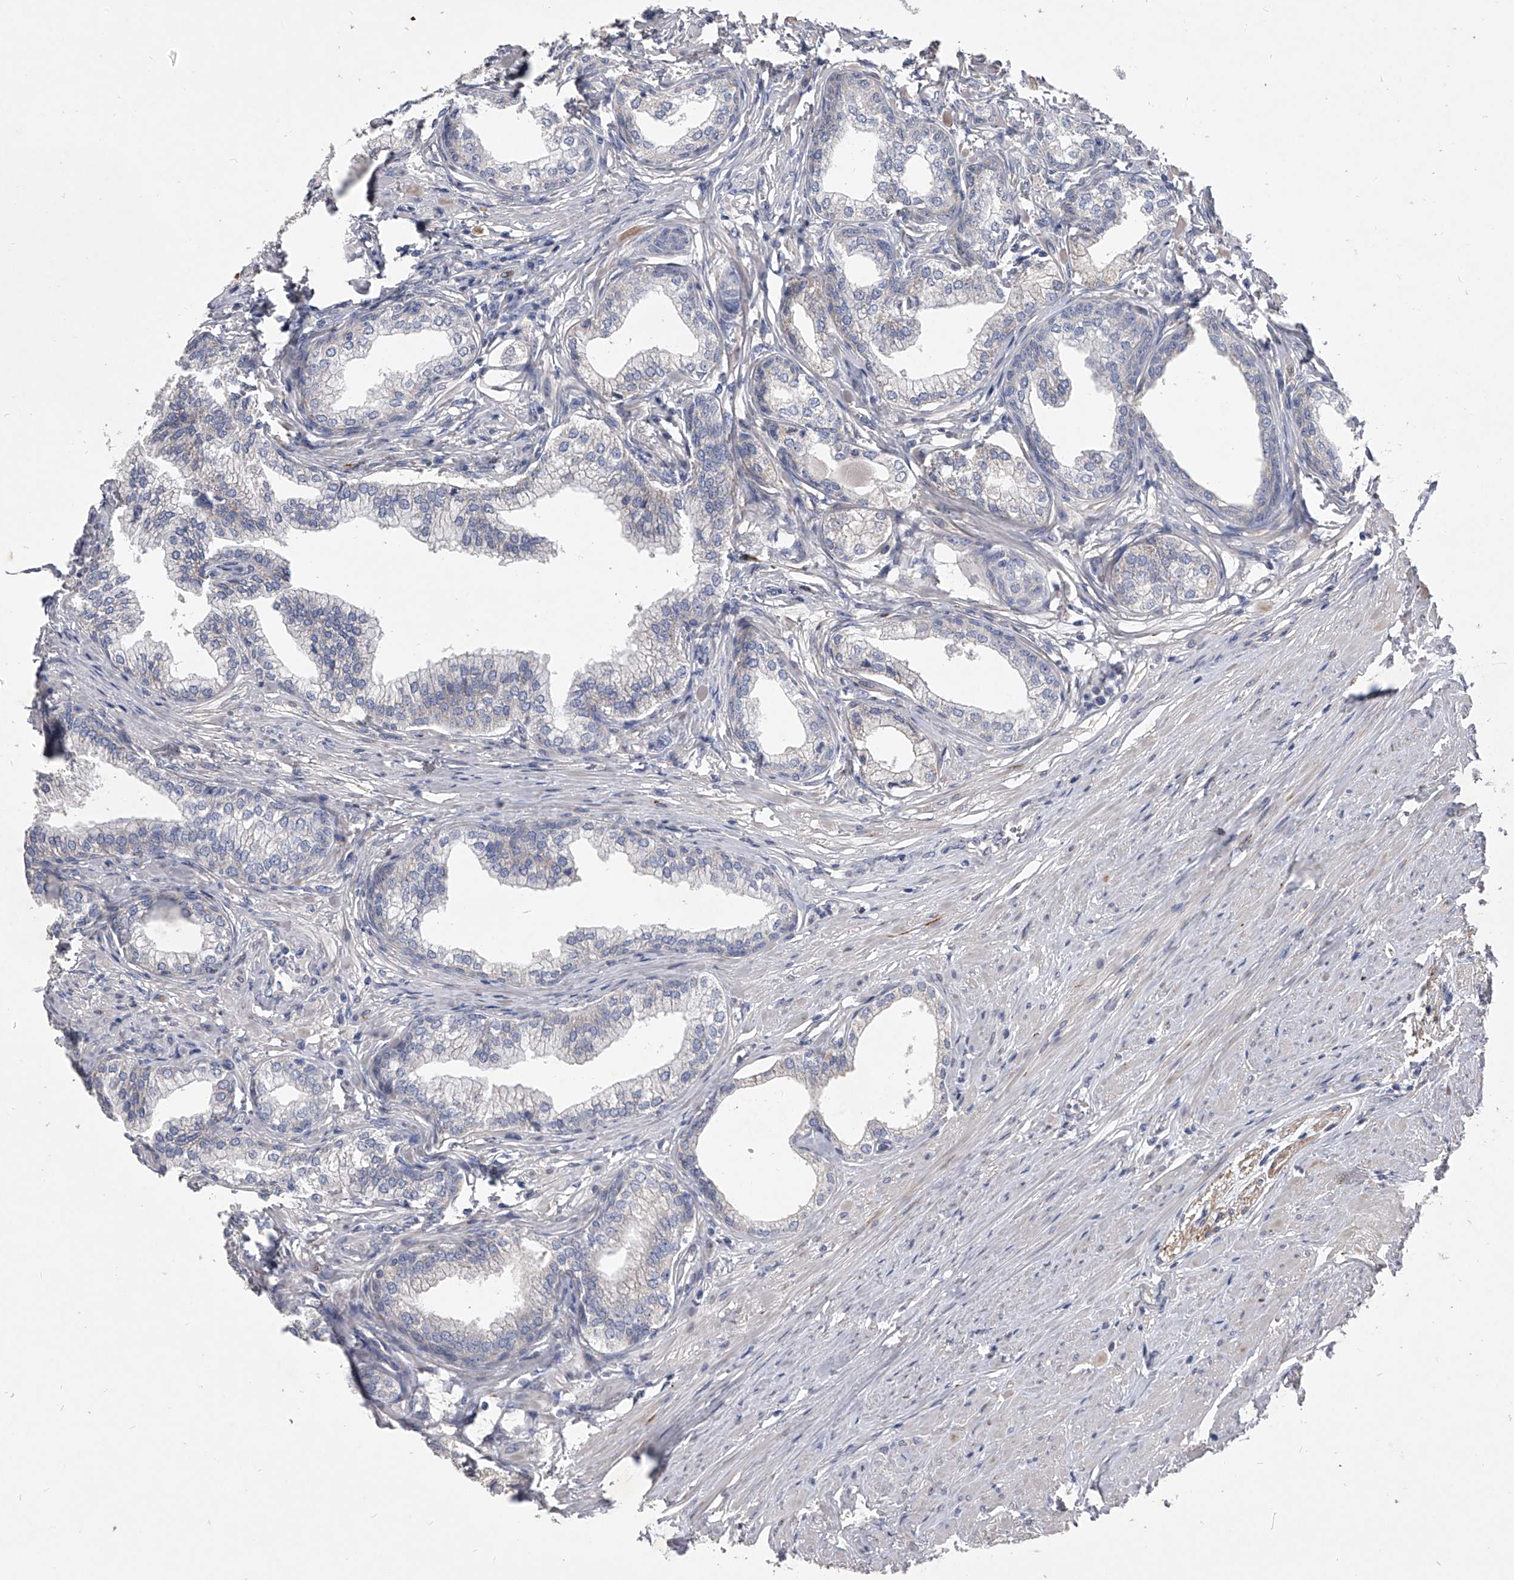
{"staining": {"intensity": "negative", "quantity": "none", "location": "none"}, "tissue": "prostate", "cell_type": "Glandular cells", "image_type": "normal", "snomed": [{"axis": "morphology", "description": "Normal tissue, NOS"}, {"axis": "morphology", "description": "Urothelial carcinoma, Low grade"}, {"axis": "topography", "description": "Urinary bladder"}, {"axis": "topography", "description": "Prostate"}], "caption": "High power microscopy micrograph of an immunohistochemistry (IHC) image of unremarkable prostate, revealing no significant expression in glandular cells.", "gene": "CCR4", "patient": {"sex": "male", "age": 60}}